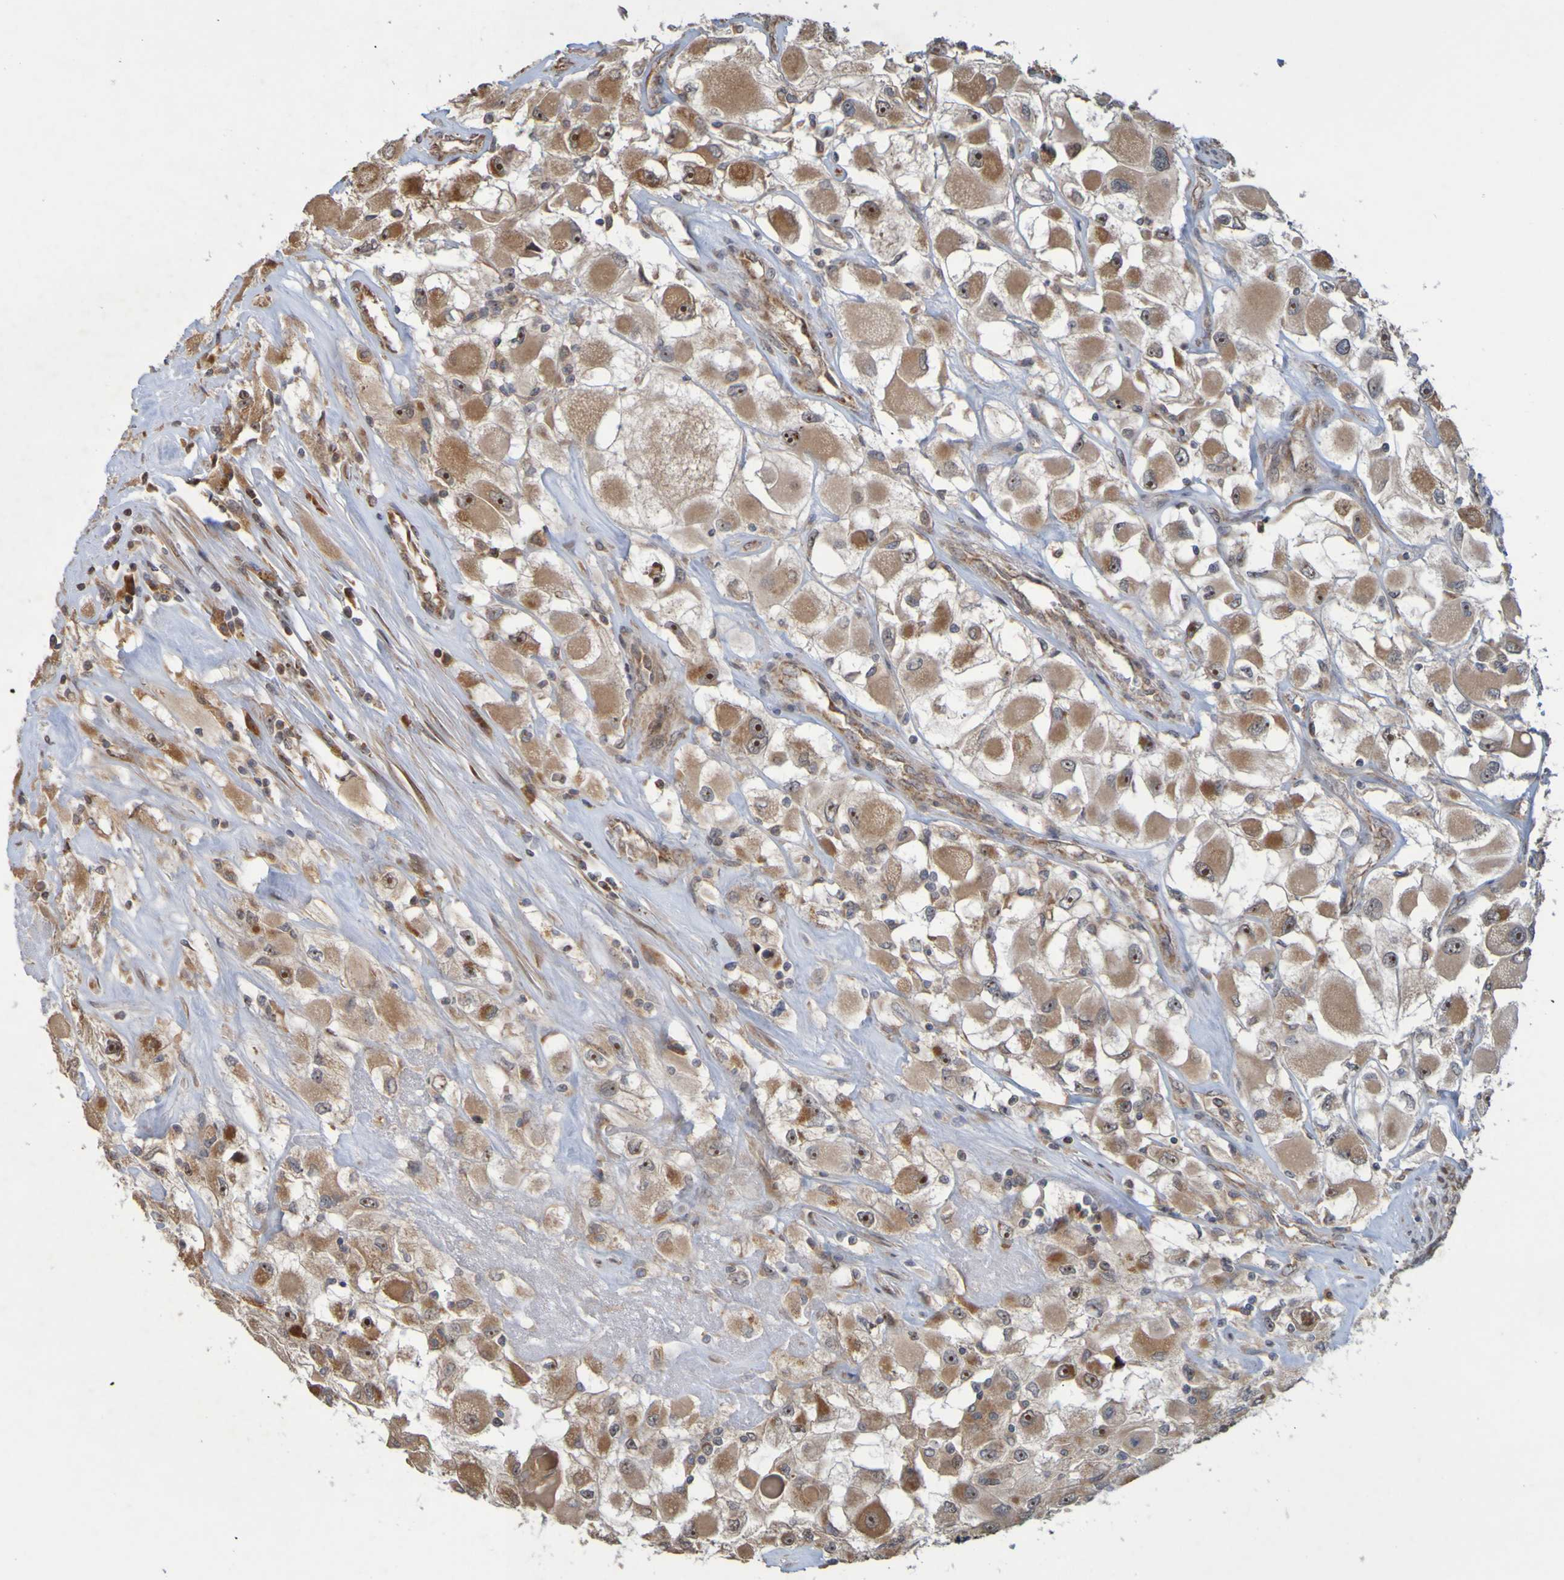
{"staining": {"intensity": "moderate", "quantity": ">75%", "location": "cytoplasmic/membranous,nuclear"}, "tissue": "renal cancer", "cell_type": "Tumor cells", "image_type": "cancer", "snomed": [{"axis": "morphology", "description": "Adenocarcinoma, NOS"}, {"axis": "topography", "description": "Kidney"}], "caption": "This image exhibits immunohistochemistry (IHC) staining of human adenocarcinoma (renal), with medium moderate cytoplasmic/membranous and nuclear expression in approximately >75% of tumor cells.", "gene": "TMBIM1", "patient": {"sex": "female", "age": 52}}